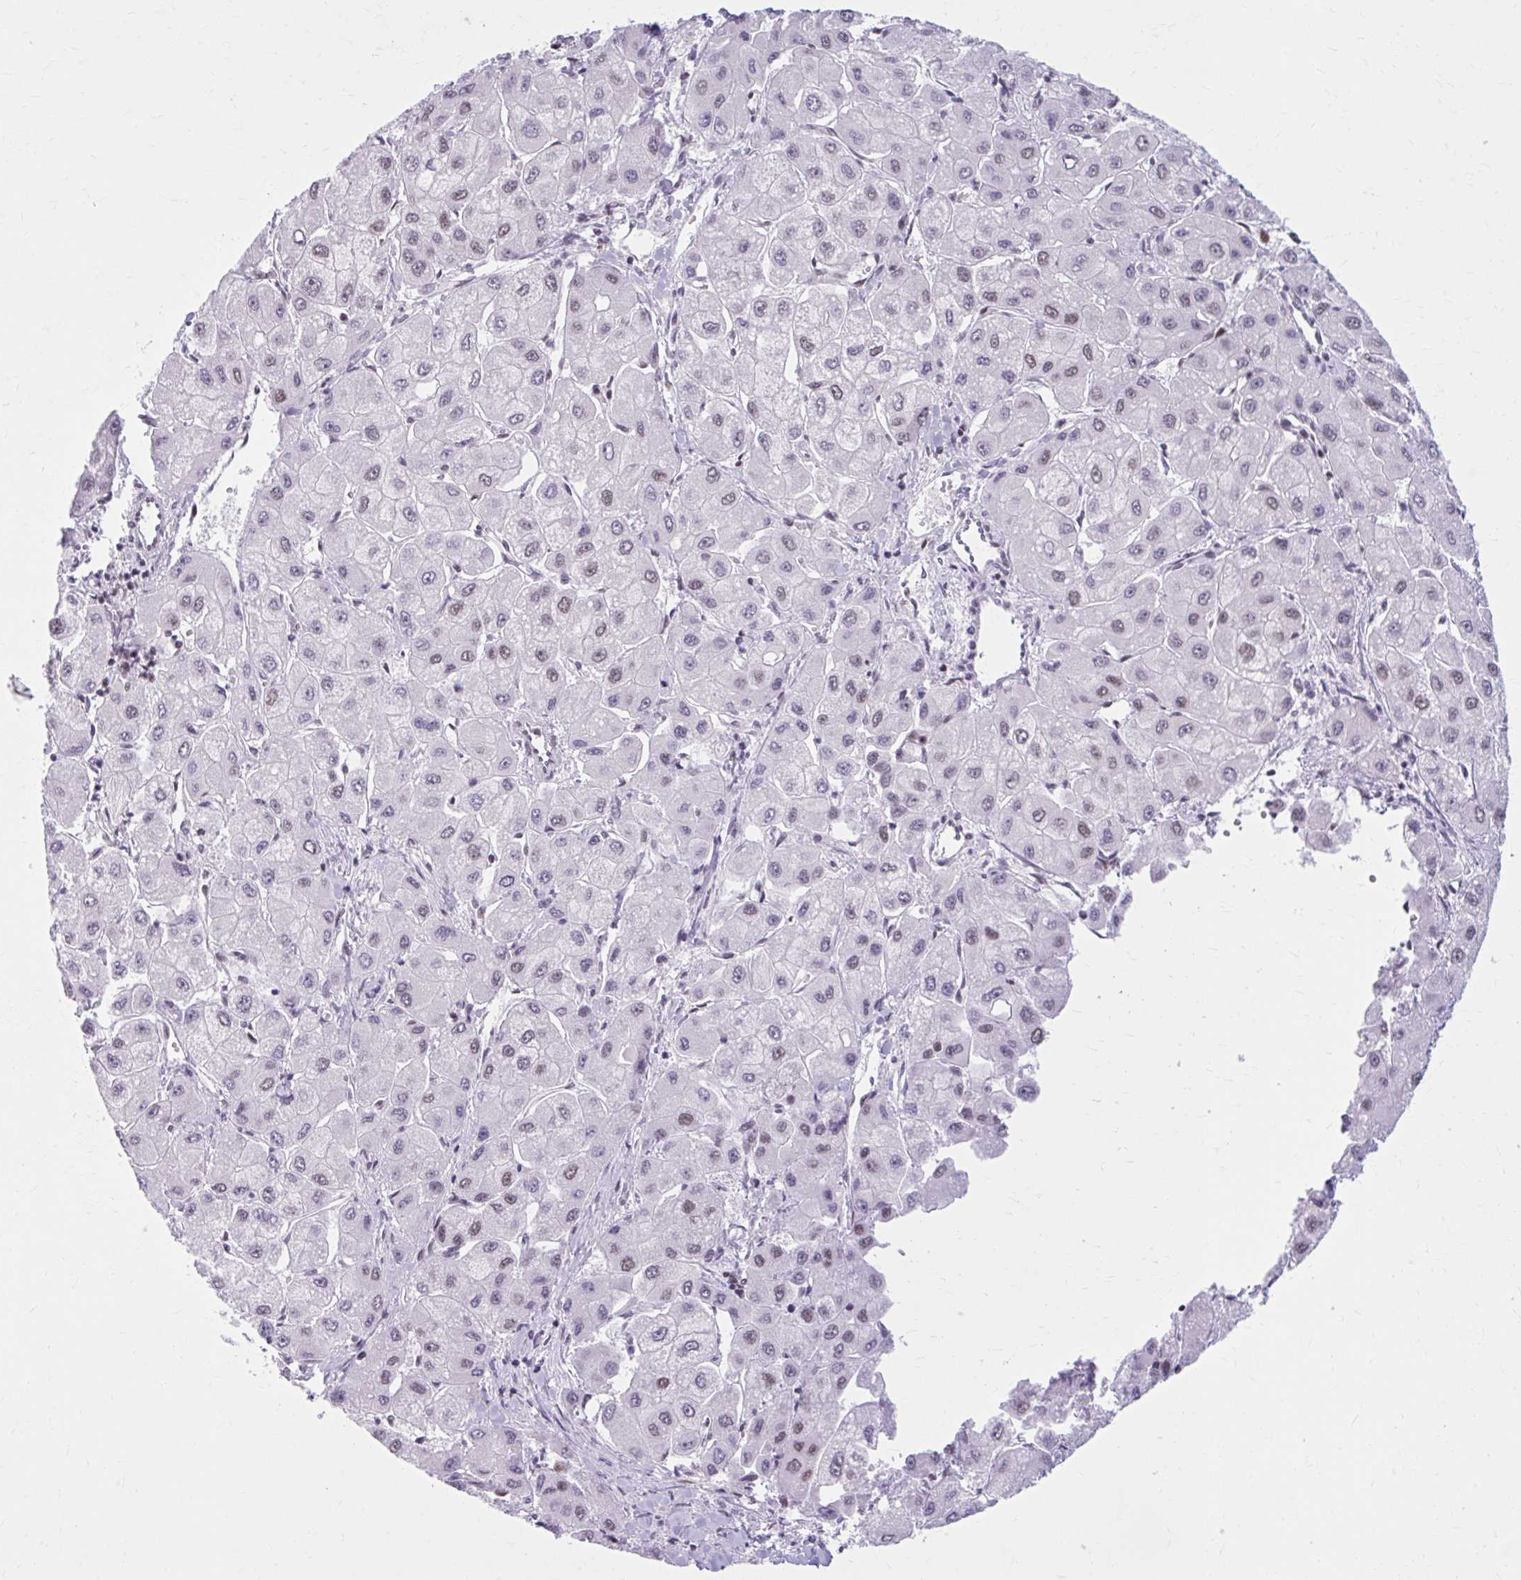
{"staining": {"intensity": "weak", "quantity": "25%-75%", "location": "nuclear"}, "tissue": "liver cancer", "cell_type": "Tumor cells", "image_type": "cancer", "snomed": [{"axis": "morphology", "description": "Carcinoma, Hepatocellular, NOS"}, {"axis": "topography", "description": "Liver"}], "caption": "Human liver cancer stained with a protein marker reveals weak staining in tumor cells.", "gene": "PABIR1", "patient": {"sex": "male", "age": 40}}